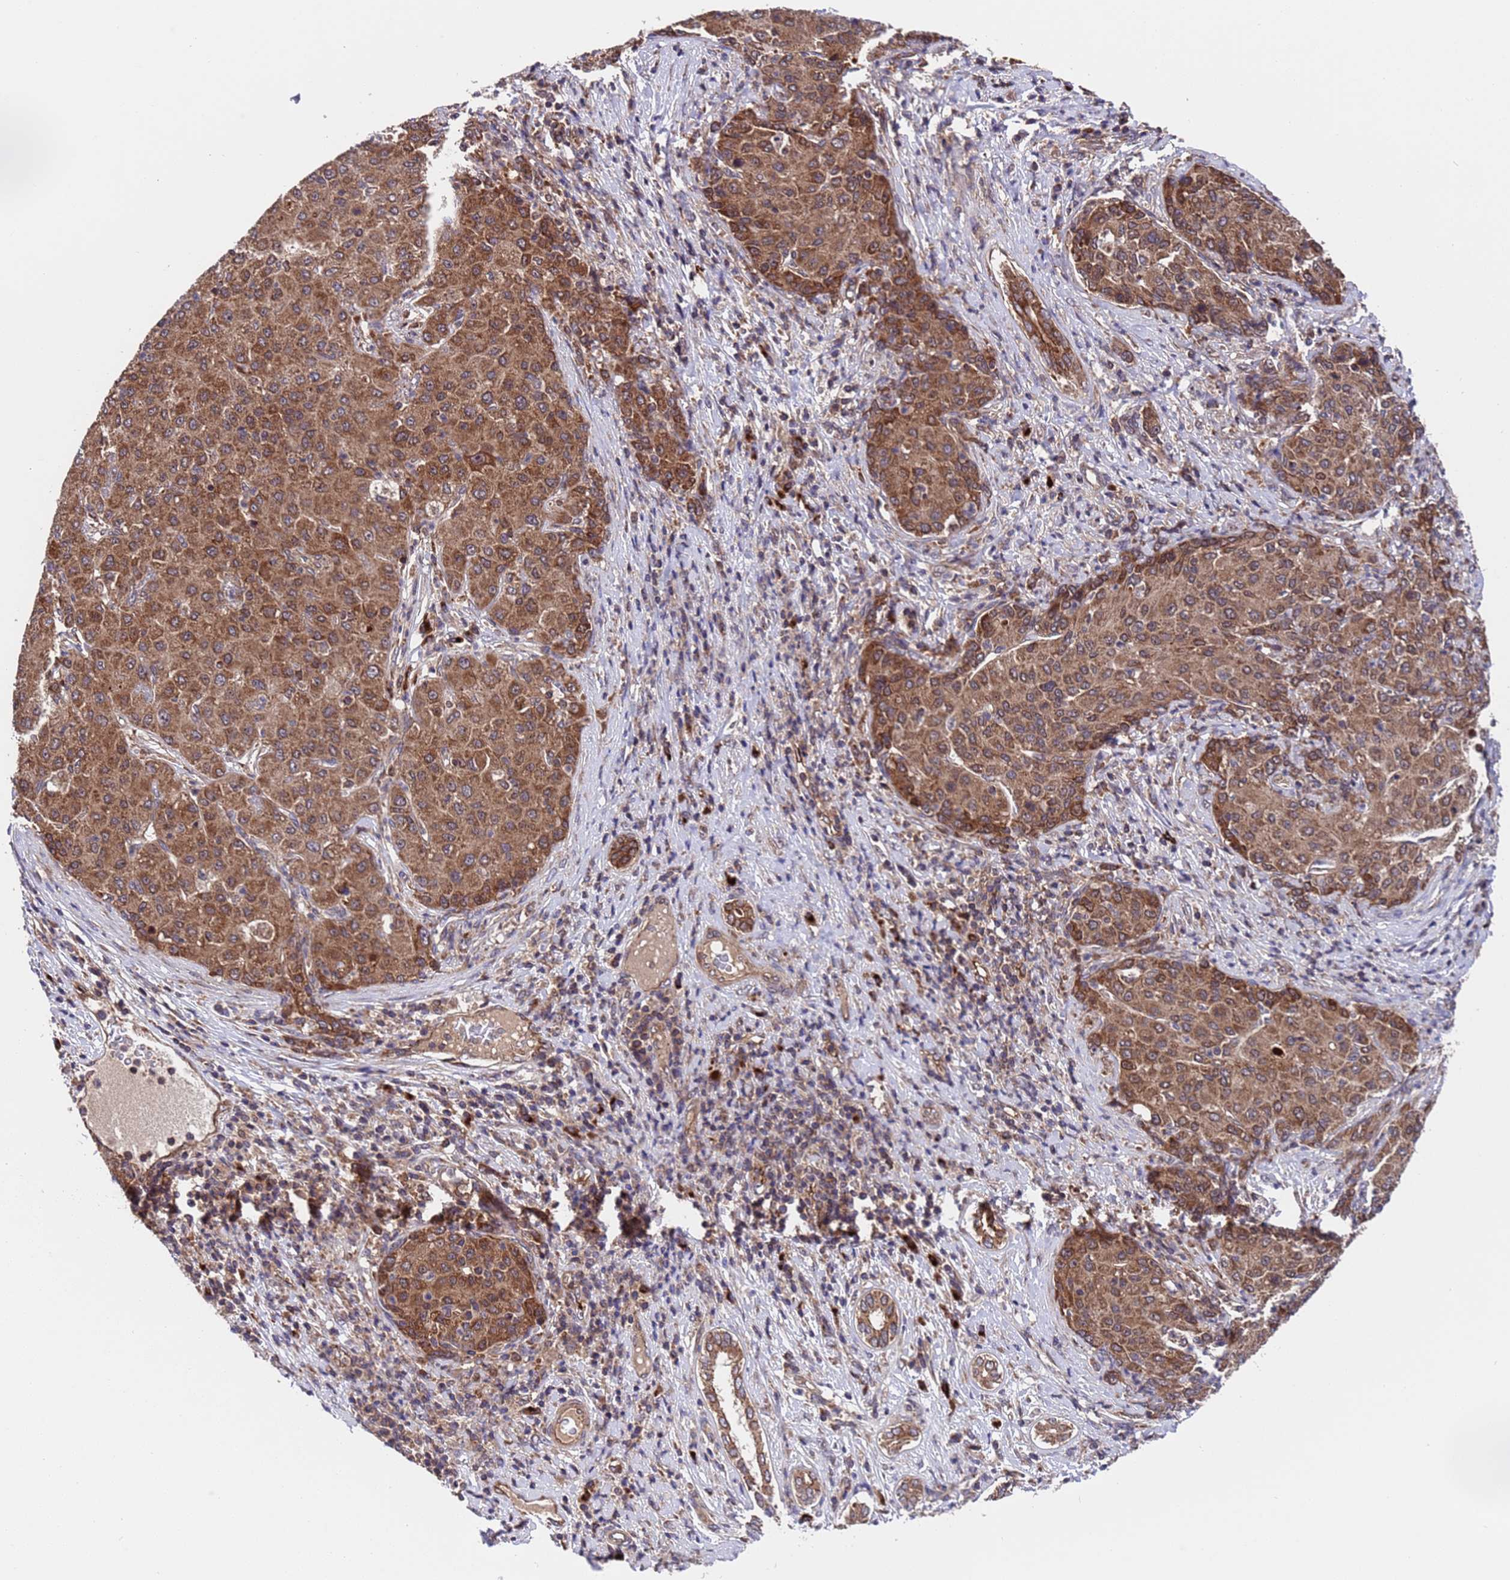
{"staining": {"intensity": "moderate", "quantity": ">75%", "location": "cytoplasmic/membranous"}, "tissue": "liver cancer", "cell_type": "Tumor cells", "image_type": "cancer", "snomed": [{"axis": "morphology", "description": "Carcinoma, Hepatocellular, NOS"}, {"axis": "topography", "description": "Liver"}], "caption": "The photomicrograph exhibits a brown stain indicating the presence of a protein in the cytoplasmic/membranous of tumor cells in liver cancer.", "gene": "TSR3", "patient": {"sex": "male", "age": 65}}